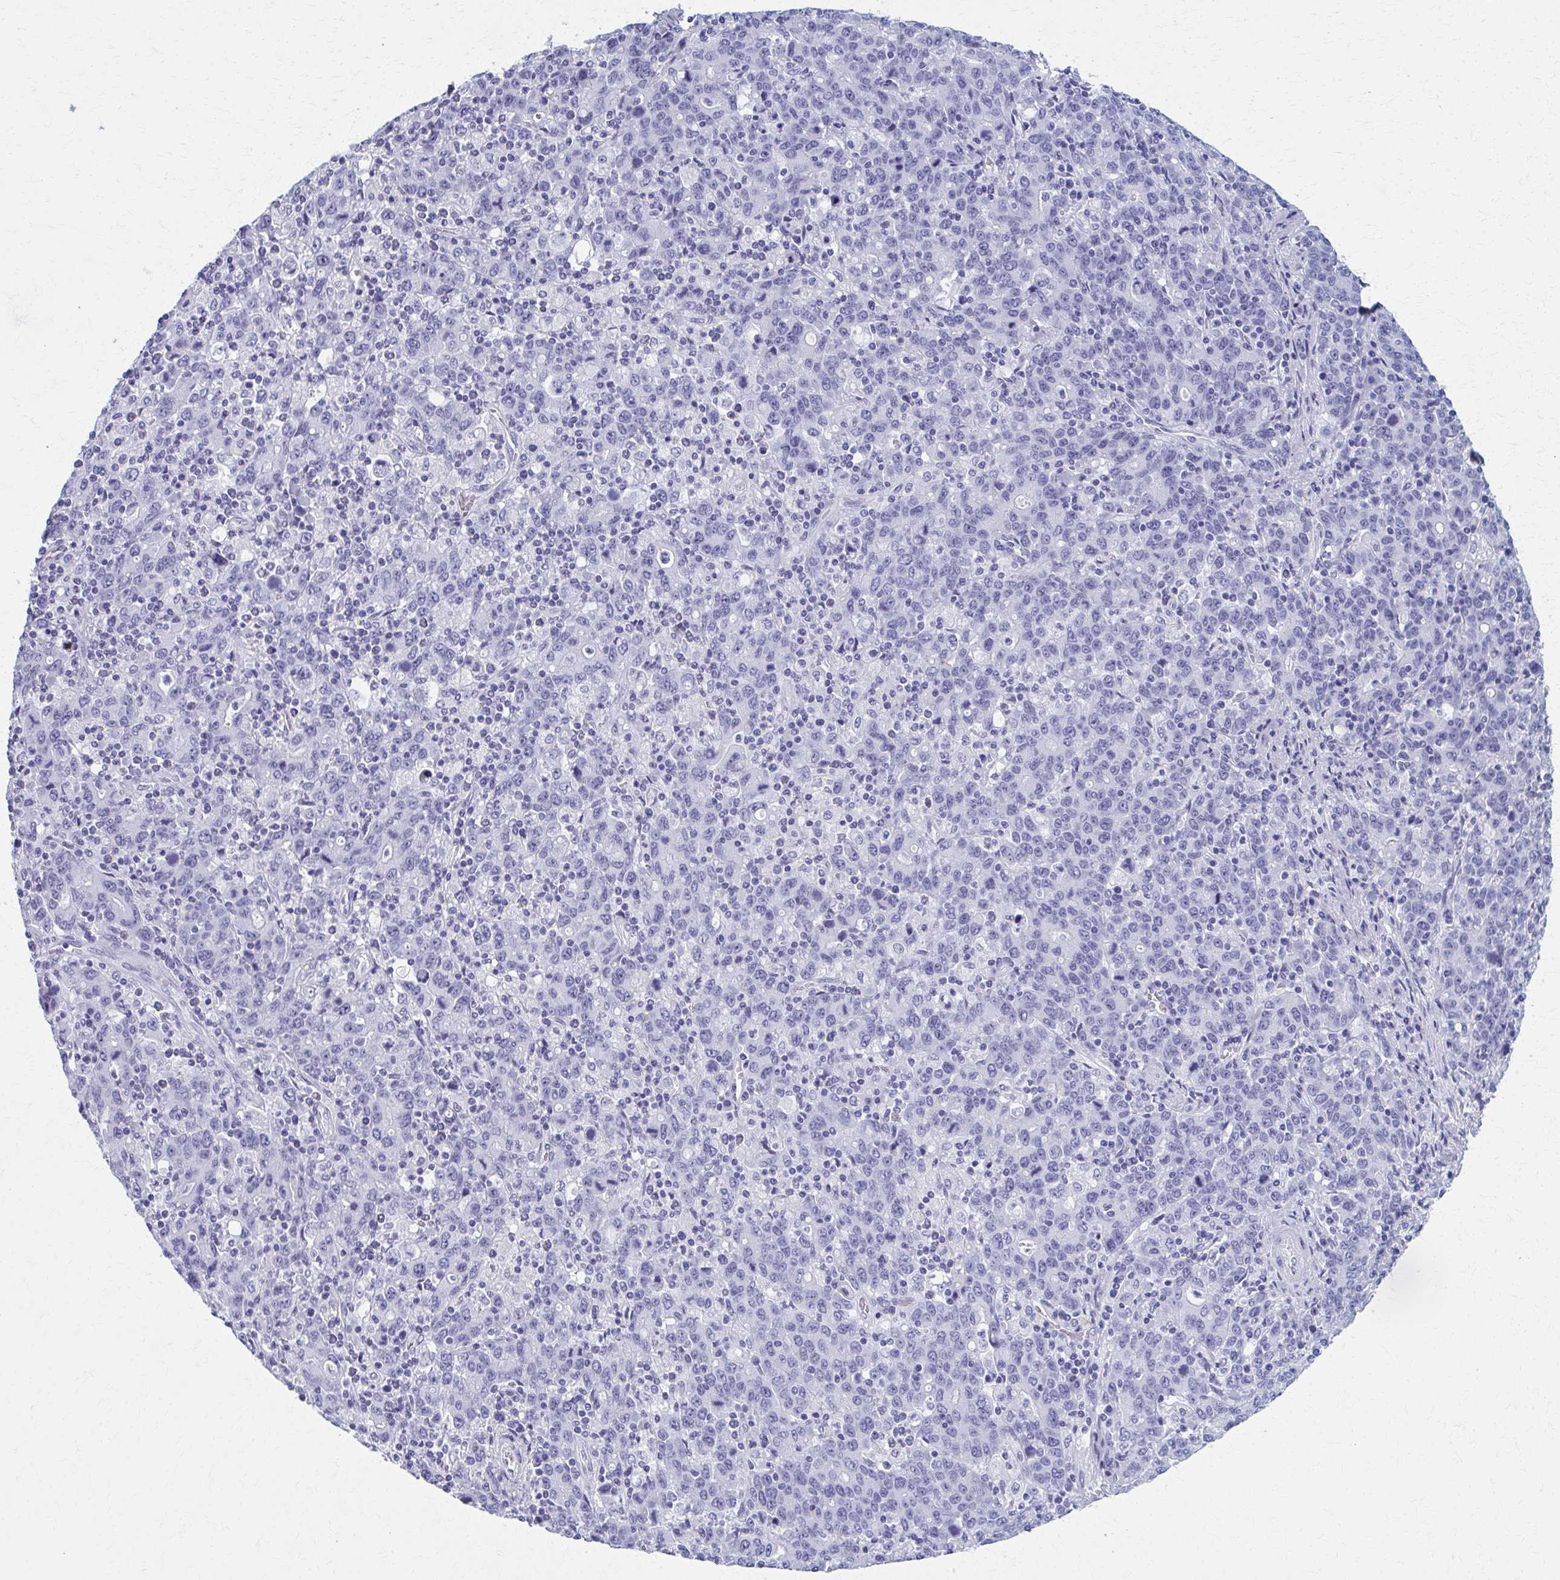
{"staining": {"intensity": "negative", "quantity": "none", "location": "none"}, "tissue": "stomach cancer", "cell_type": "Tumor cells", "image_type": "cancer", "snomed": [{"axis": "morphology", "description": "Adenocarcinoma, NOS"}, {"axis": "topography", "description": "Stomach, upper"}], "caption": "Protein analysis of stomach cancer shows no significant positivity in tumor cells.", "gene": "MPLKIP", "patient": {"sex": "male", "age": 69}}